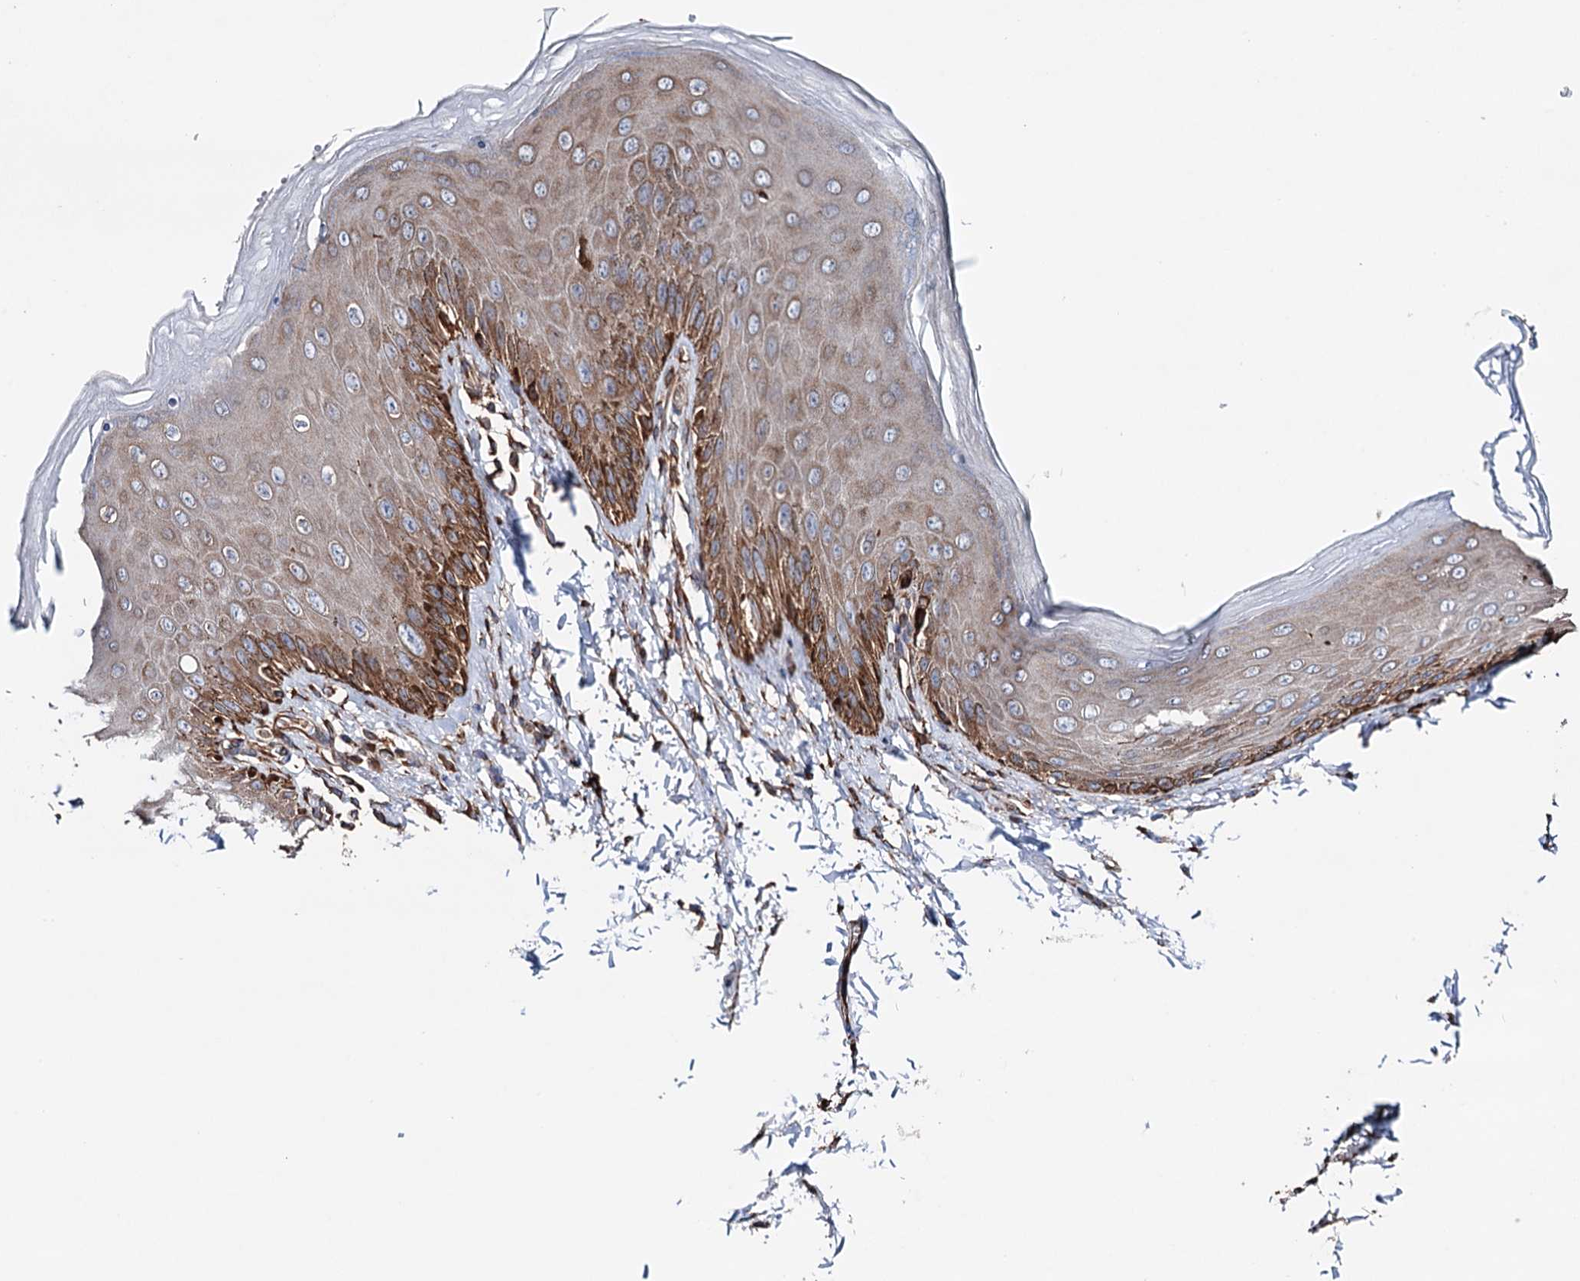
{"staining": {"intensity": "moderate", "quantity": "25%-75%", "location": "cytoplasmic/membranous"}, "tissue": "skin", "cell_type": "Epidermal cells", "image_type": "normal", "snomed": [{"axis": "morphology", "description": "Normal tissue, NOS"}, {"axis": "topography", "description": "Anal"}], "caption": "Human skin stained with a brown dye displays moderate cytoplasmic/membranous positive staining in about 25%-75% of epidermal cells.", "gene": "ERP29", "patient": {"sex": "male", "age": 44}}